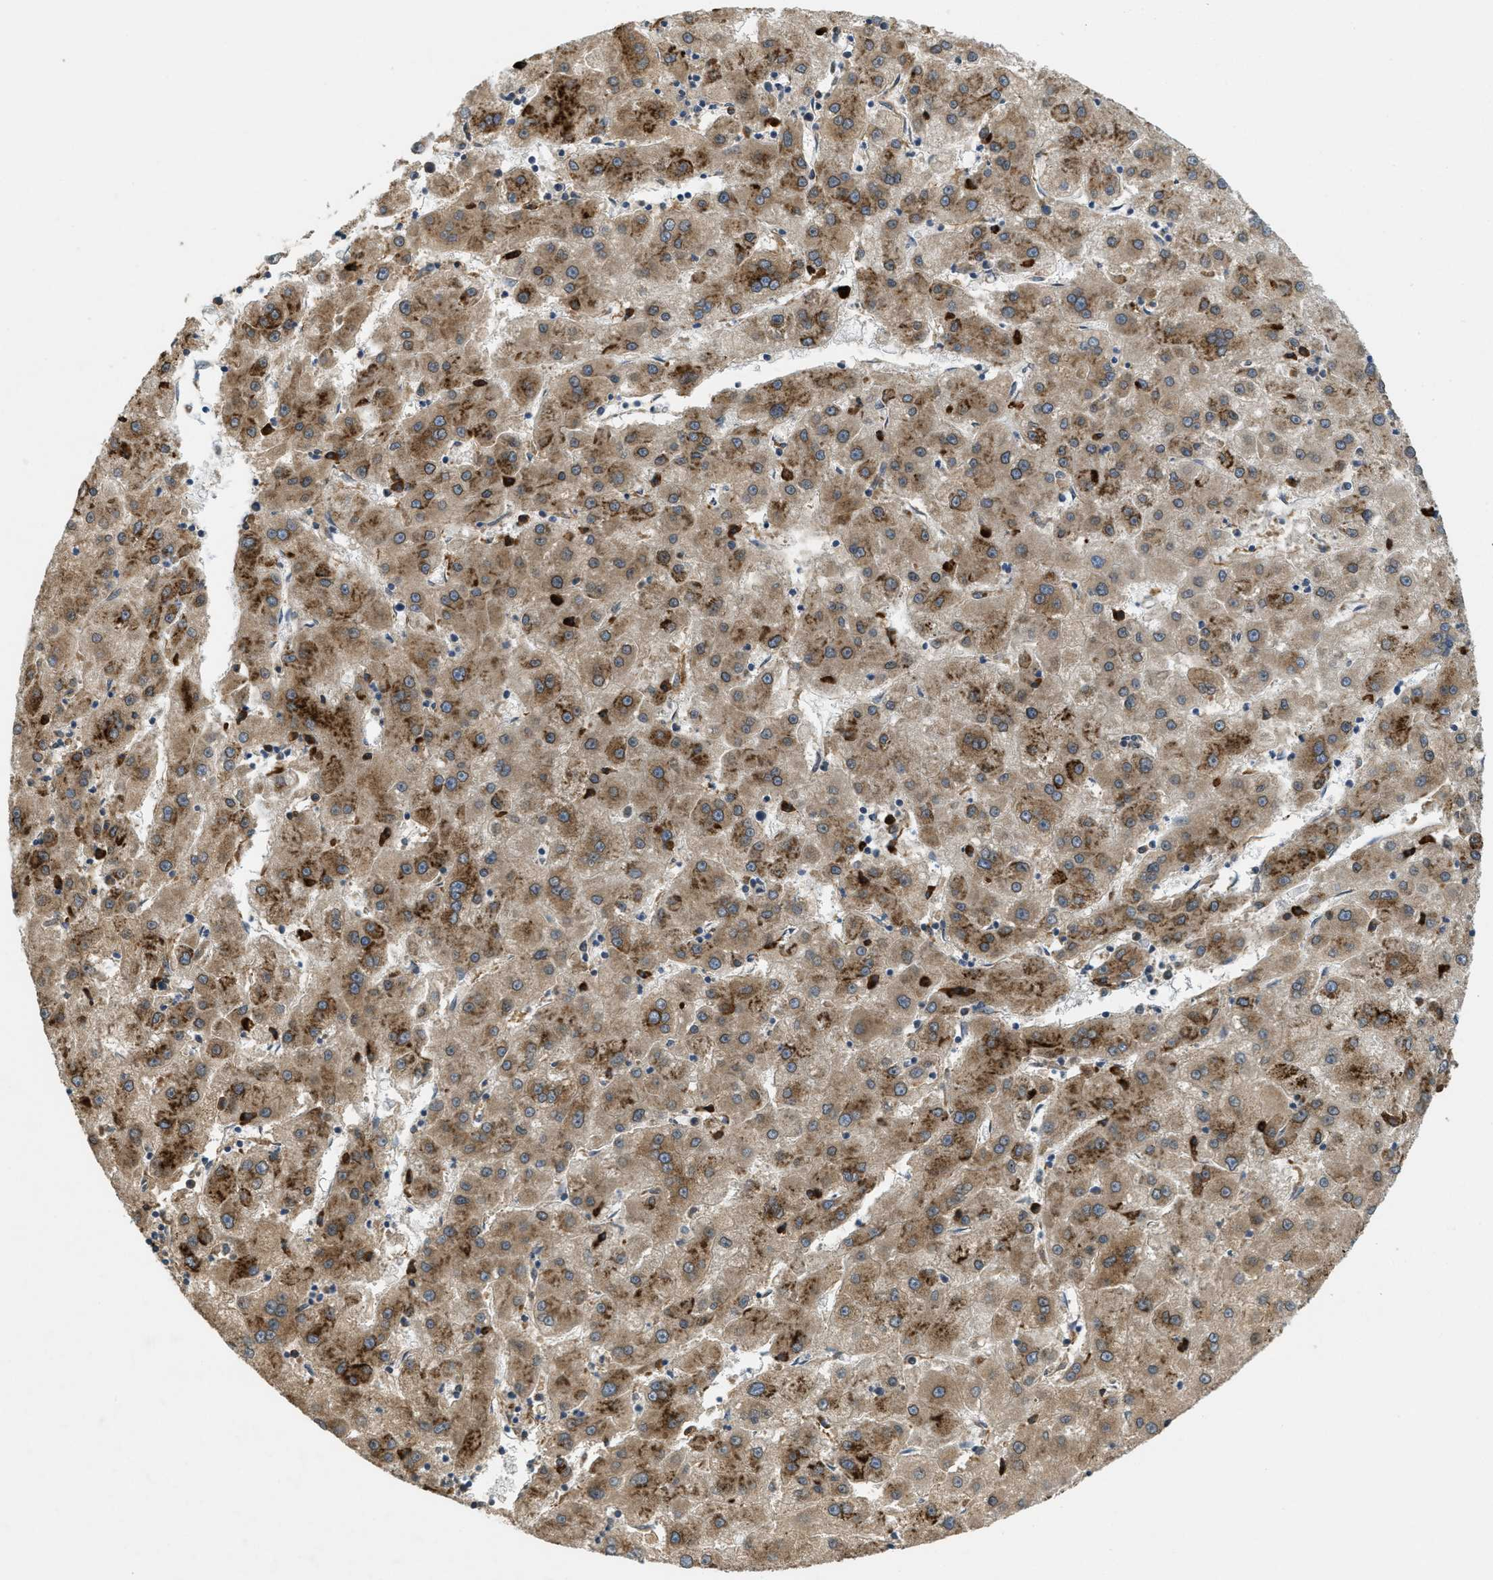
{"staining": {"intensity": "strong", "quantity": "25%-75%", "location": "cytoplasmic/membranous"}, "tissue": "liver cancer", "cell_type": "Tumor cells", "image_type": "cancer", "snomed": [{"axis": "morphology", "description": "Carcinoma, Hepatocellular, NOS"}, {"axis": "topography", "description": "Liver"}], "caption": "About 25%-75% of tumor cells in human liver cancer (hepatocellular carcinoma) show strong cytoplasmic/membranous protein positivity as visualized by brown immunohistochemical staining.", "gene": "PCDH18", "patient": {"sex": "male", "age": 72}}